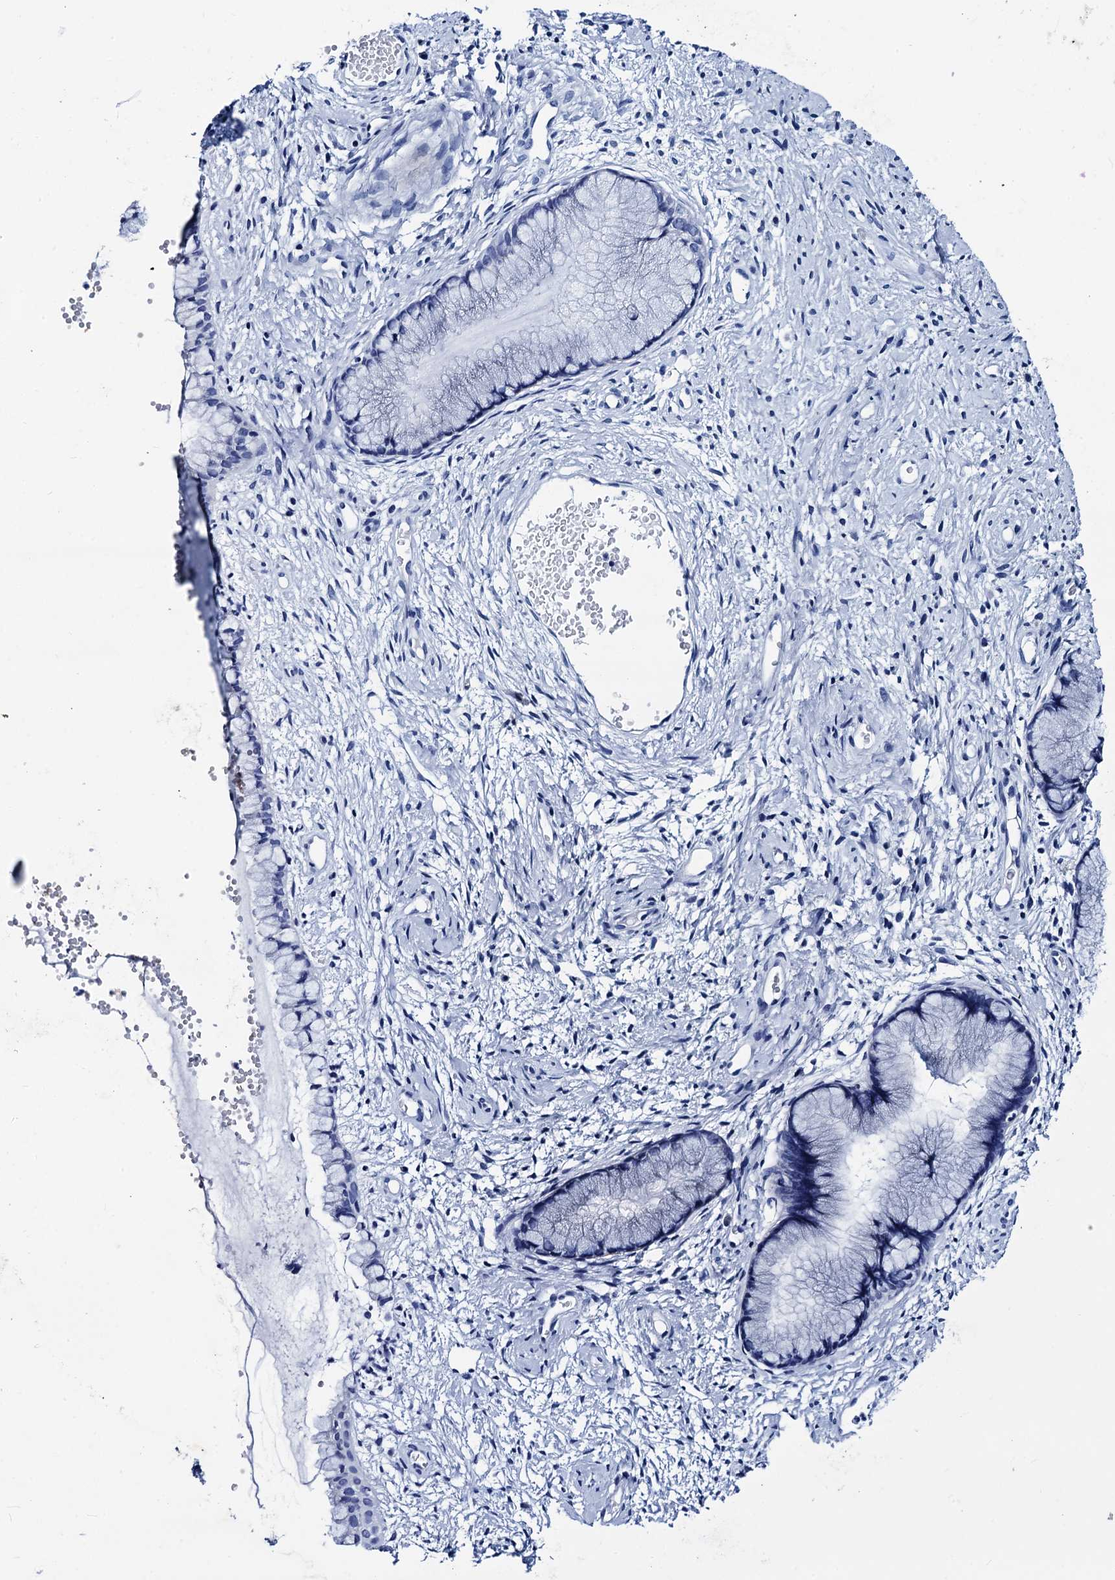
{"staining": {"intensity": "negative", "quantity": "none", "location": "none"}, "tissue": "cervix", "cell_type": "Glandular cells", "image_type": "normal", "snomed": [{"axis": "morphology", "description": "Normal tissue, NOS"}, {"axis": "topography", "description": "Cervix"}], "caption": "Immunohistochemistry image of normal cervix: cervix stained with DAB (3,3'-diaminobenzidine) exhibits no significant protein positivity in glandular cells. (Stains: DAB immunohistochemistry (IHC) with hematoxylin counter stain, Microscopy: brightfield microscopy at high magnification).", "gene": "MYBPC3", "patient": {"sex": "female", "age": 42}}